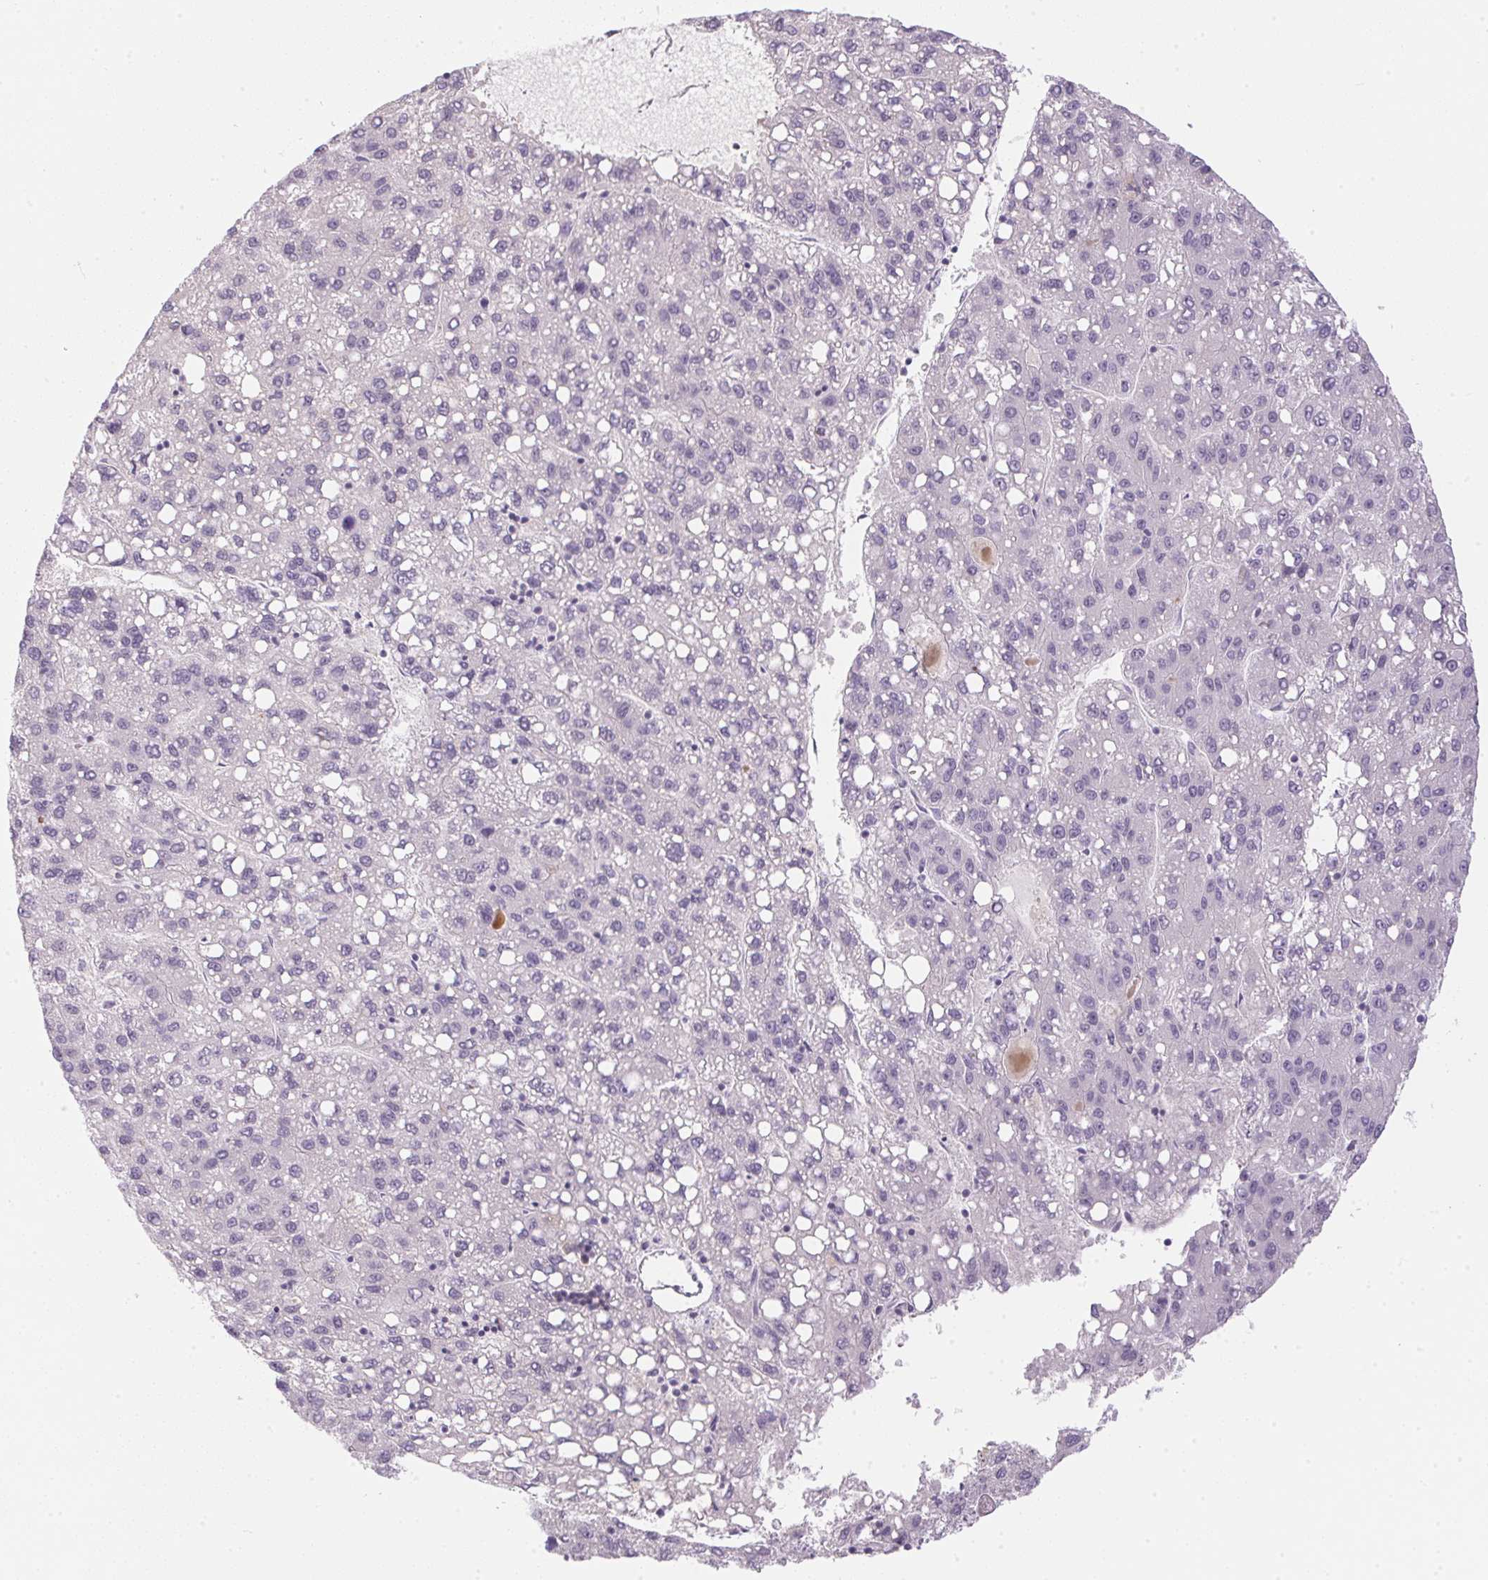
{"staining": {"intensity": "negative", "quantity": "none", "location": "none"}, "tissue": "liver cancer", "cell_type": "Tumor cells", "image_type": "cancer", "snomed": [{"axis": "morphology", "description": "Carcinoma, Hepatocellular, NOS"}, {"axis": "topography", "description": "Liver"}], "caption": "Immunohistochemical staining of human liver hepatocellular carcinoma reveals no significant positivity in tumor cells. The staining is performed using DAB brown chromogen with nuclei counter-stained in using hematoxylin.", "gene": "ECPAS", "patient": {"sex": "female", "age": 82}}